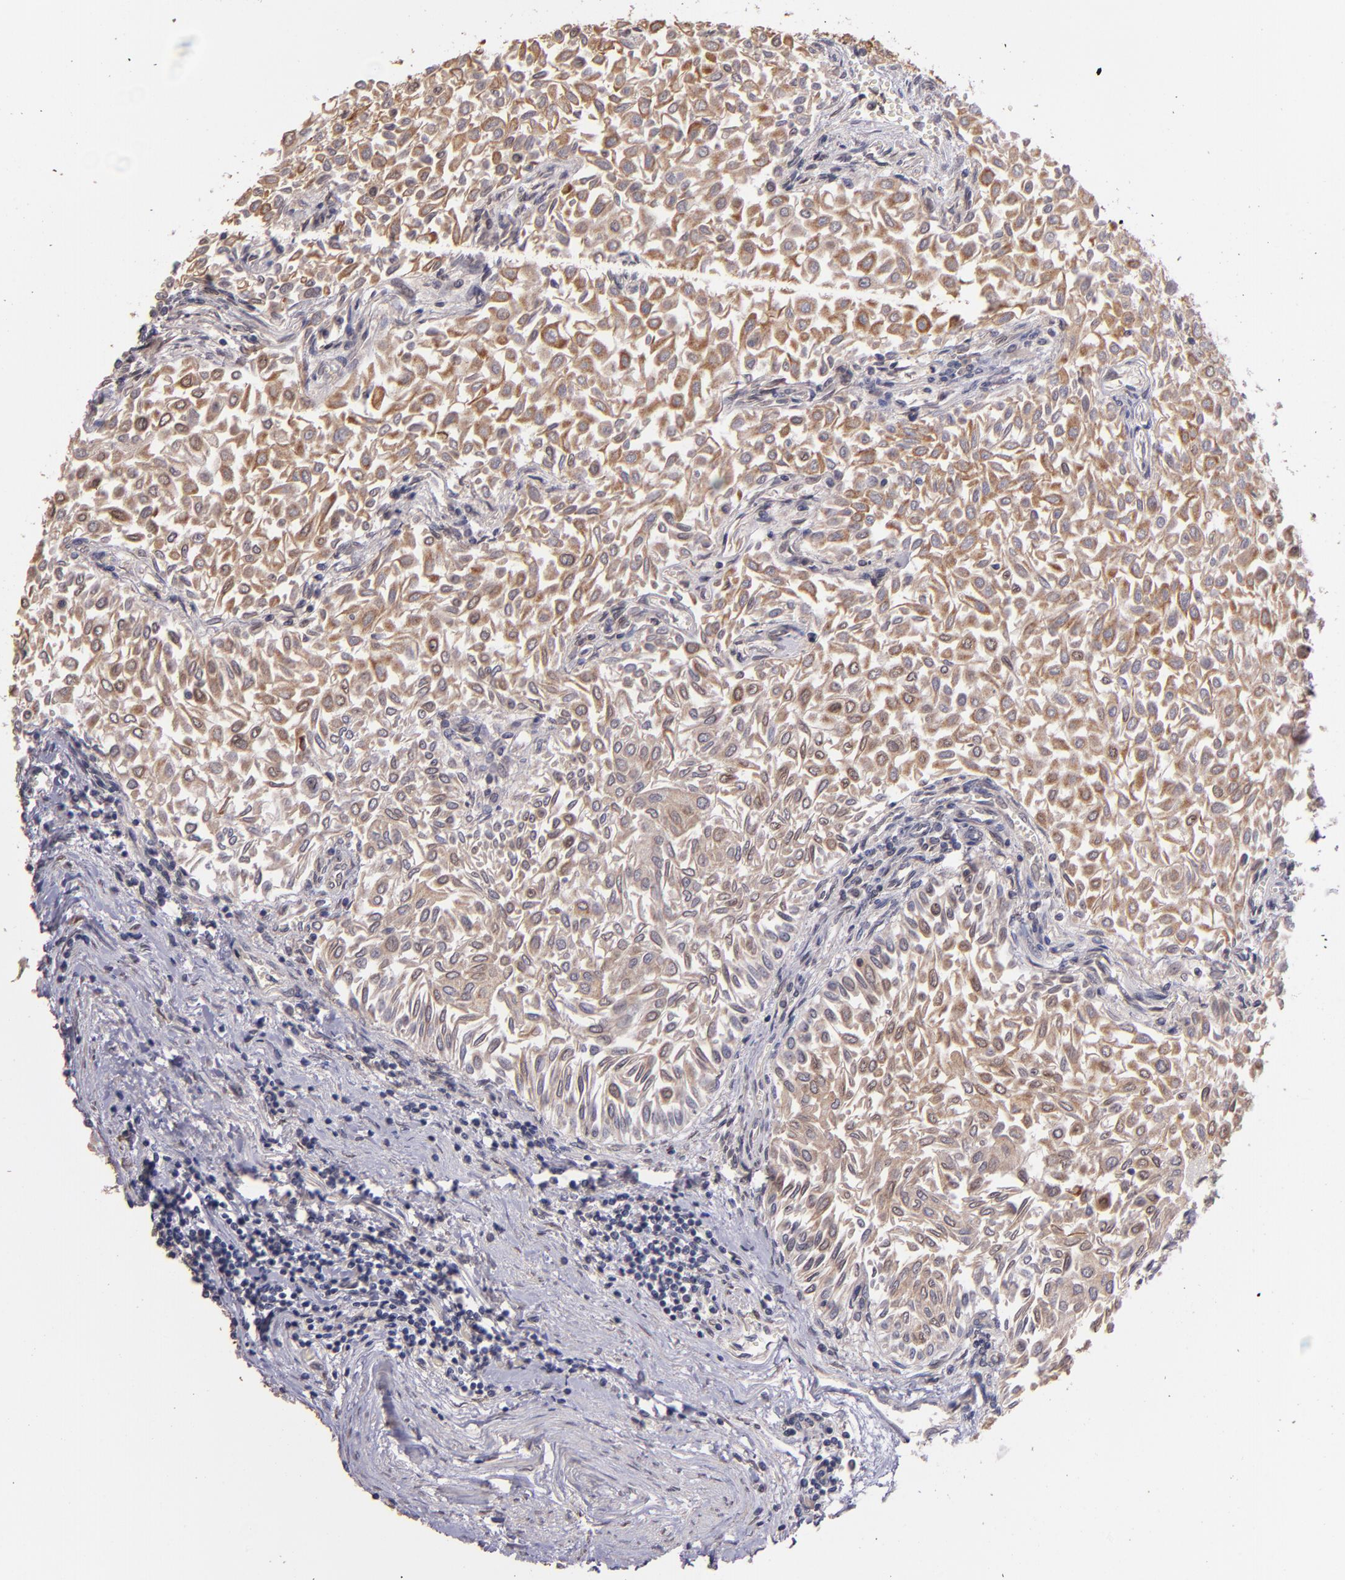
{"staining": {"intensity": "moderate", "quantity": ">75%", "location": "cytoplasmic/membranous"}, "tissue": "urothelial cancer", "cell_type": "Tumor cells", "image_type": "cancer", "snomed": [{"axis": "morphology", "description": "Urothelial carcinoma, Low grade"}, {"axis": "topography", "description": "Urinary bladder"}], "caption": "Immunohistochemical staining of low-grade urothelial carcinoma displays moderate cytoplasmic/membranous protein positivity in approximately >75% of tumor cells. The protein is stained brown, and the nuclei are stained in blue (DAB IHC with brightfield microscopy, high magnification).", "gene": "NUP62CL", "patient": {"sex": "male", "age": 64}}